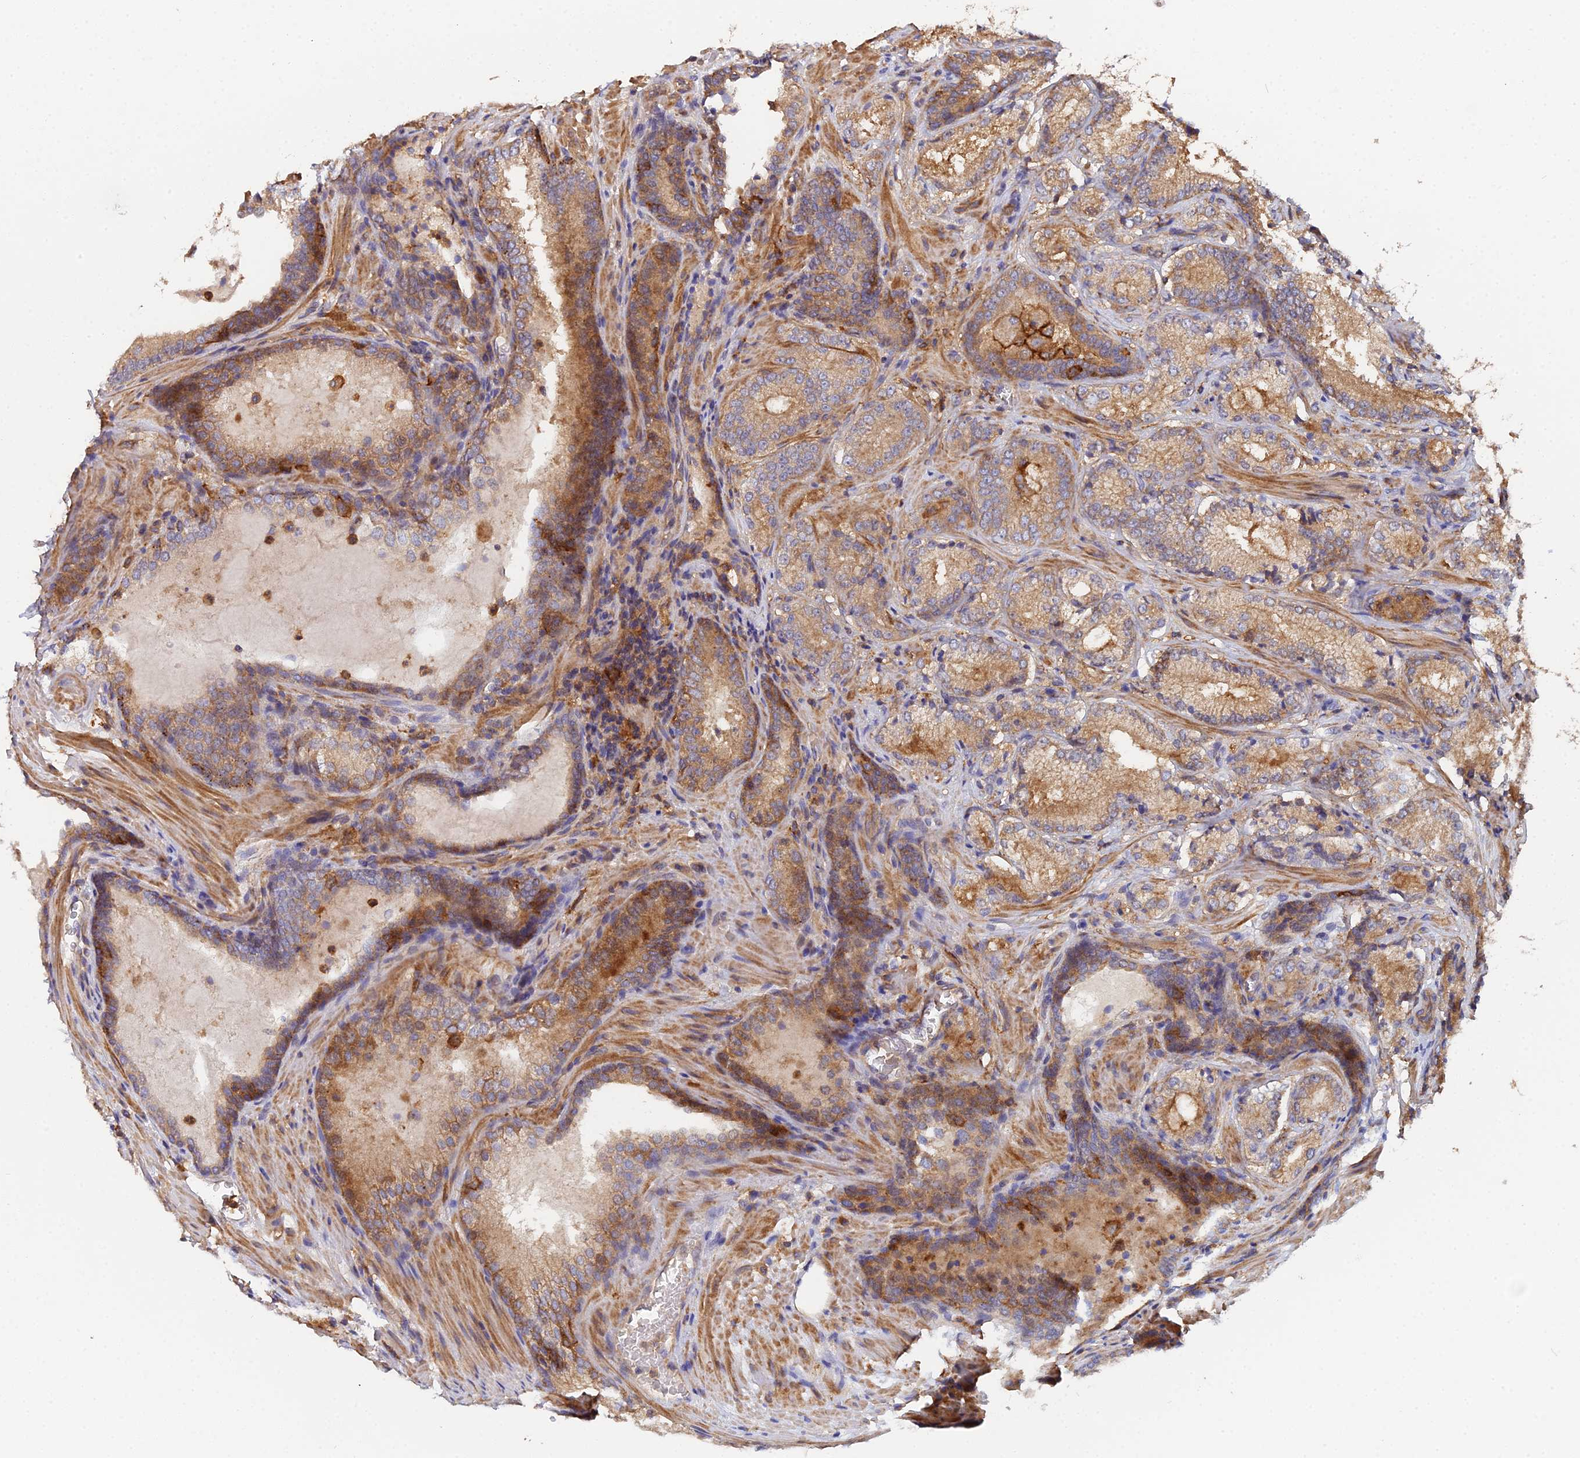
{"staining": {"intensity": "moderate", "quantity": ">75%", "location": "cytoplasmic/membranous"}, "tissue": "prostate cancer", "cell_type": "Tumor cells", "image_type": "cancer", "snomed": [{"axis": "morphology", "description": "Adenocarcinoma, Low grade"}, {"axis": "topography", "description": "Prostate"}], "caption": "Human prostate low-grade adenocarcinoma stained with a brown dye reveals moderate cytoplasmic/membranous positive staining in about >75% of tumor cells.", "gene": "GNG5B", "patient": {"sex": "male", "age": 74}}